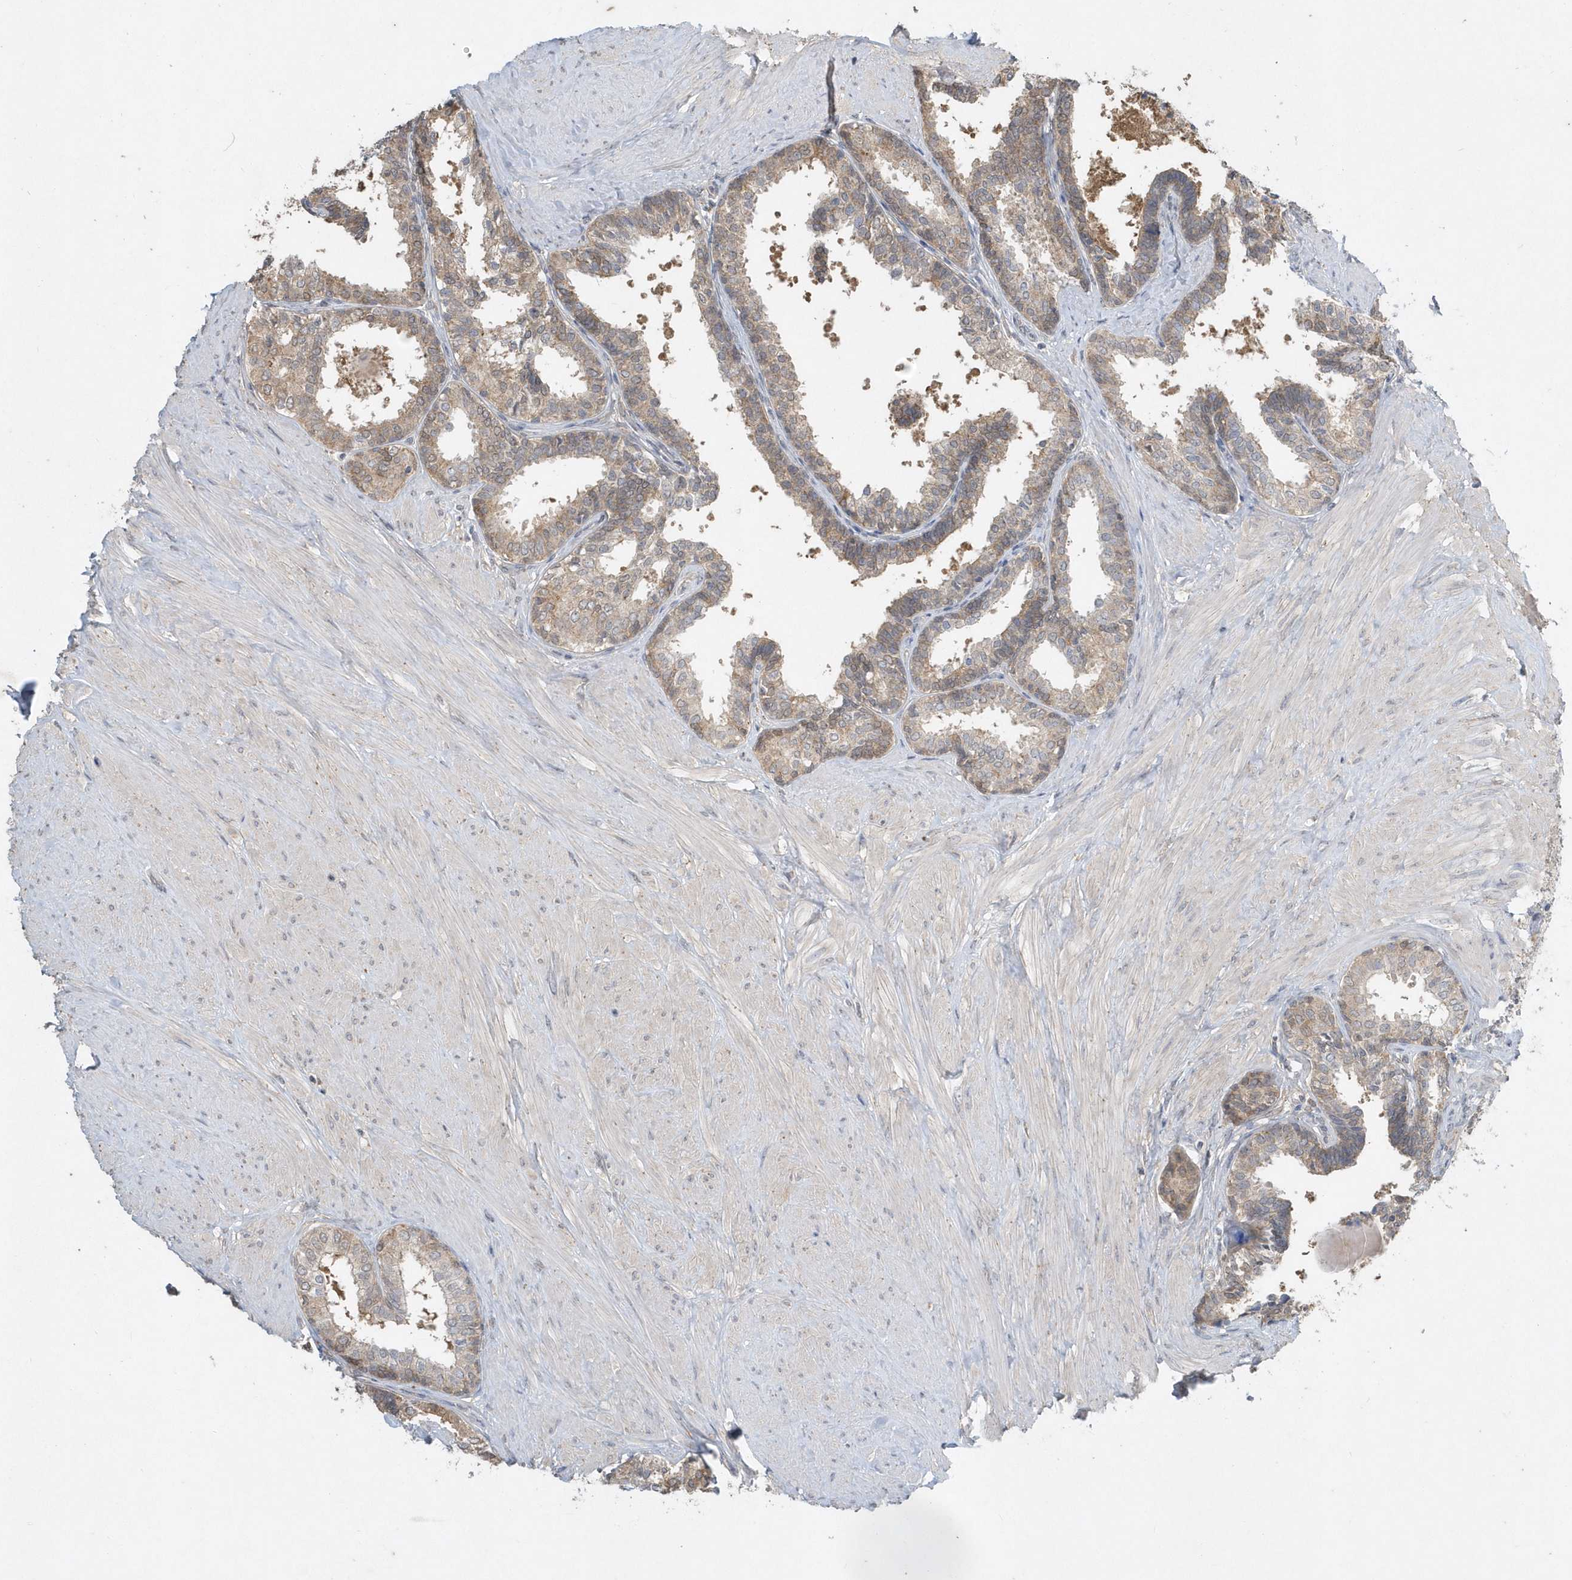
{"staining": {"intensity": "moderate", "quantity": "25%-75%", "location": "cytoplasmic/membranous"}, "tissue": "prostate", "cell_type": "Glandular cells", "image_type": "normal", "snomed": [{"axis": "morphology", "description": "Normal tissue, NOS"}, {"axis": "topography", "description": "Prostate"}], "caption": "DAB immunohistochemical staining of unremarkable human prostate reveals moderate cytoplasmic/membranous protein expression in approximately 25%-75% of glandular cells.", "gene": "AKR7A2", "patient": {"sex": "male", "age": 48}}